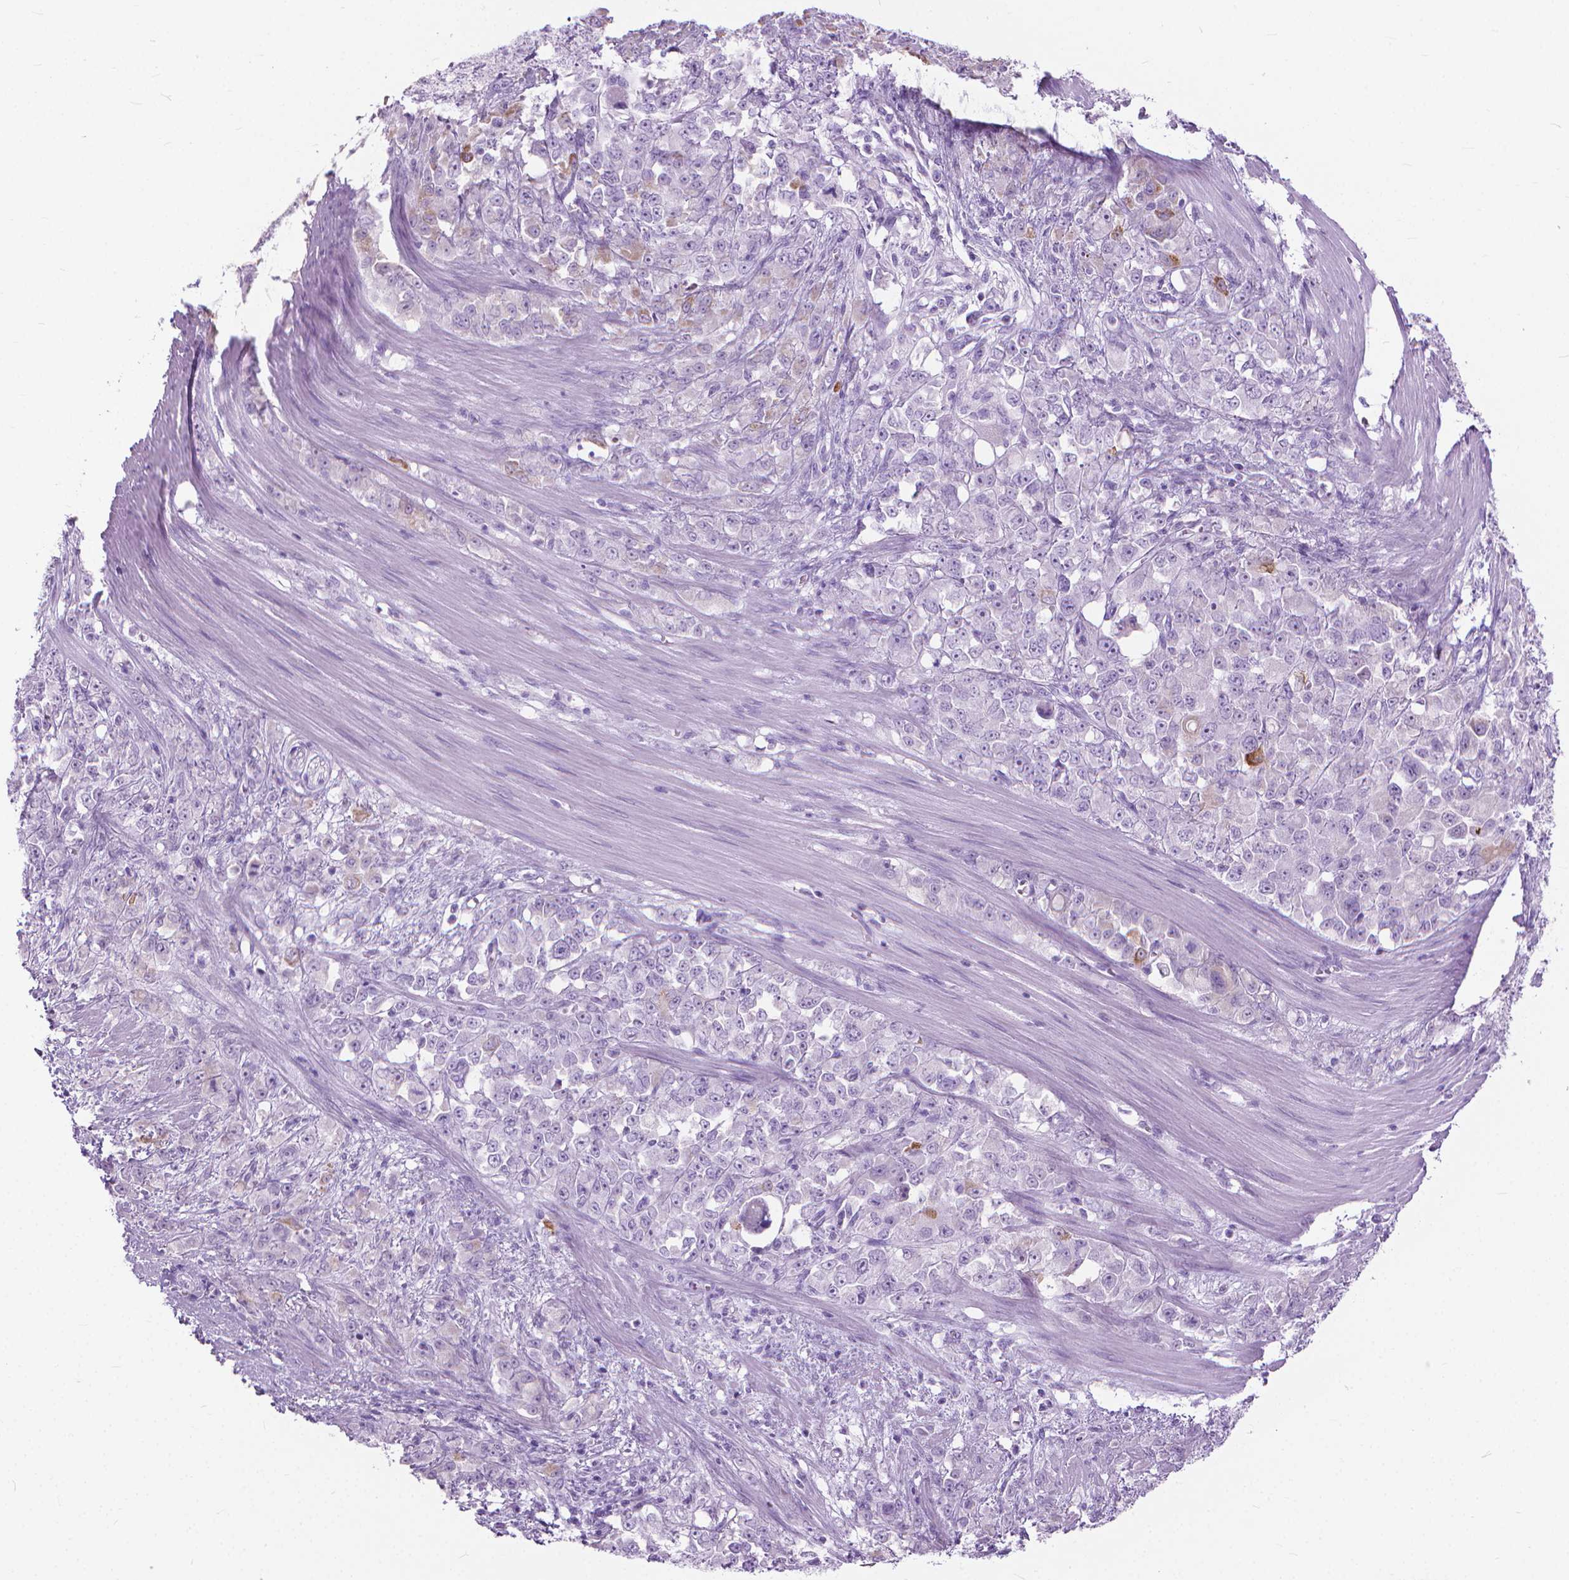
{"staining": {"intensity": "negative", "quantity": "none", "location": "none"}, "tissue": "stomach cancer", "cell_type": "Tumor cells", "image_type": "cancer", "snomed": [{"axis": "morphology", "description": "Adenocarcinoma, NOS"}, {"axis": "topography", "description": "Stomach"}], "caption": "This is a photomicrograph of IHC staining of adenocarcinoma (stomach), which shows no staining in tumor cells. The staining was performed using DAB to visualize the protein expression in brown, while the nuclei were stained in blue with hematoxylin (Magnification: 20x).", "gene": "HTR2B", "patient": {"sex": "female", "age": 76}}